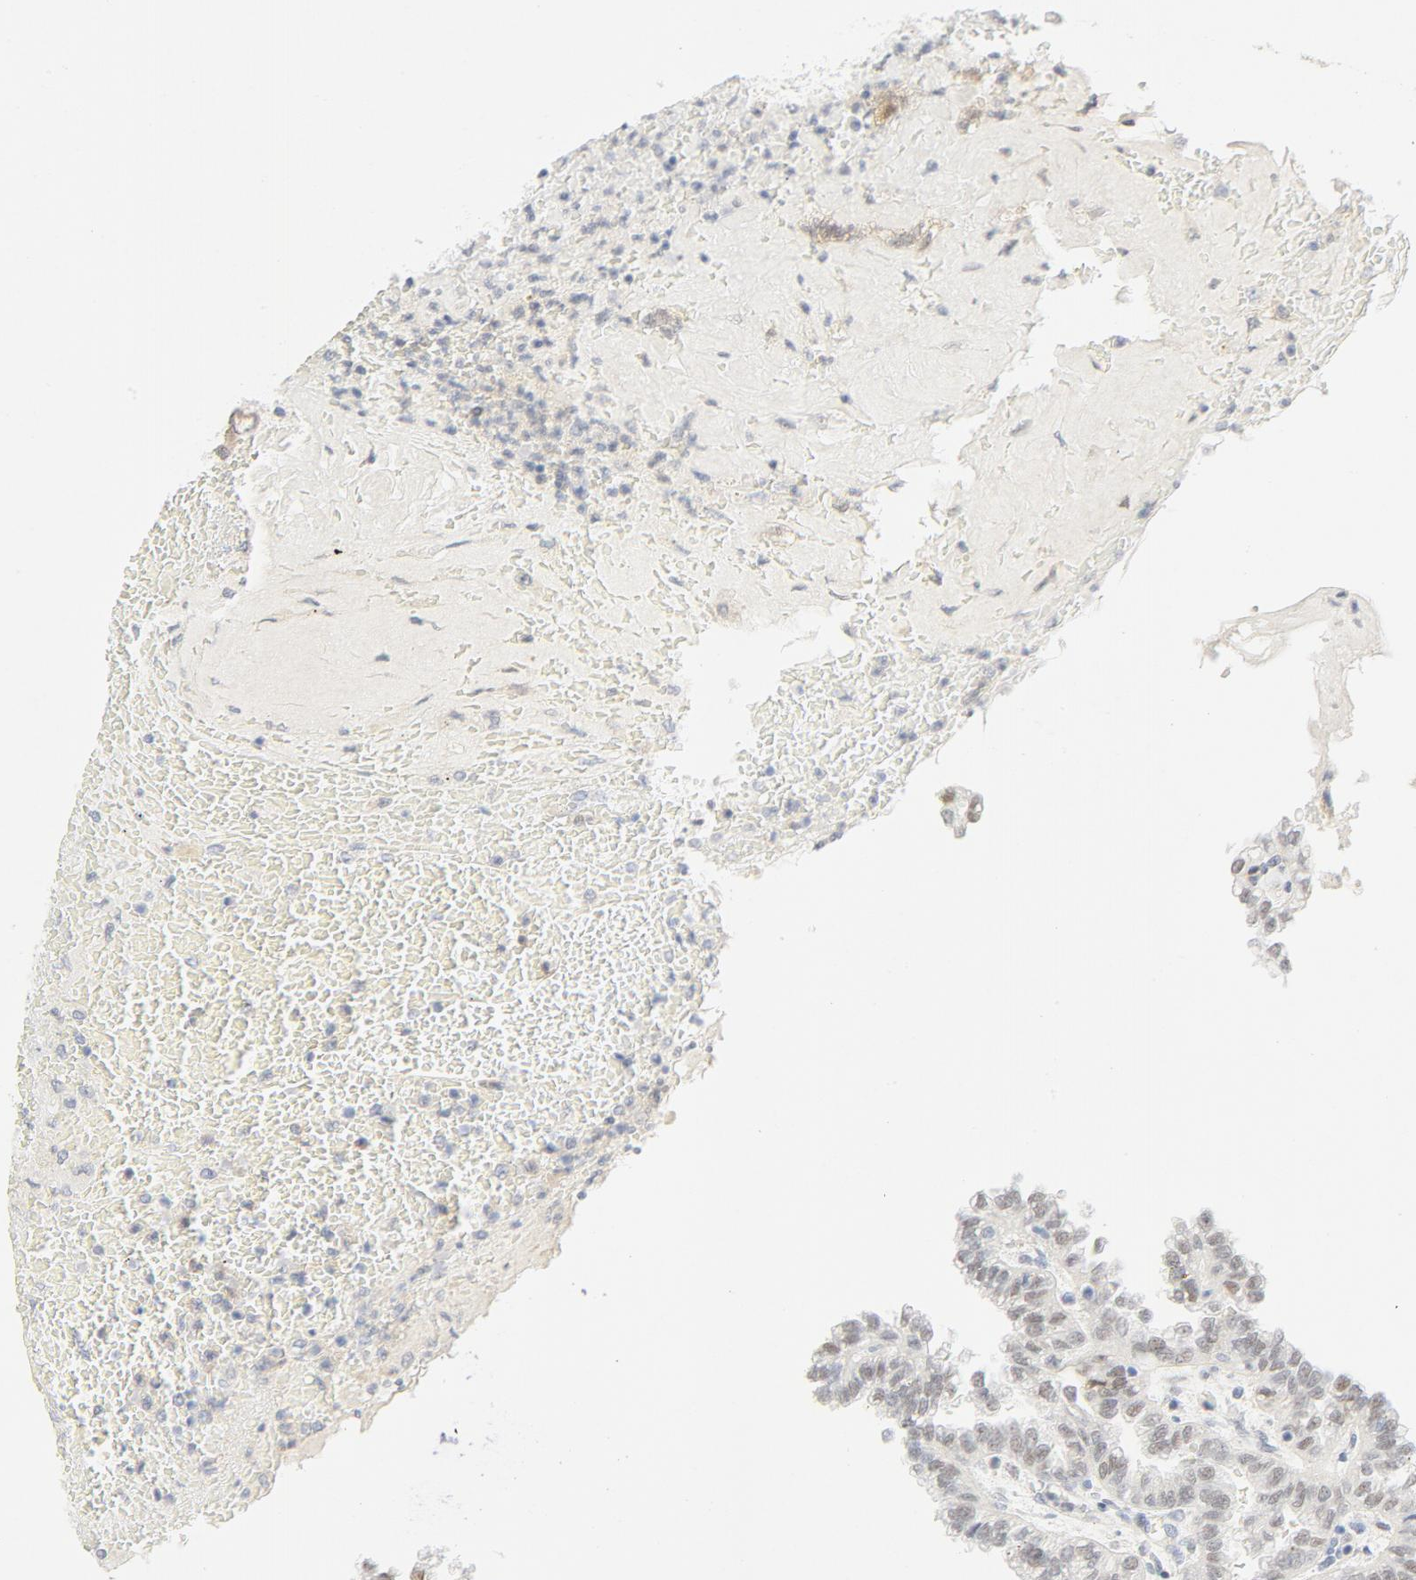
{"staining": {"intensity": "moderate", "quantity": ">75%", "location": "cytoplasmic/membranous"}, "tissue": "renal cancer", "cell_type": "Tumor cells", "image_type": "cancer", "snomed": [{"axis": "morphology", "description": "Inflammation, NOS"}, {"axis": "morphology", "description": "Adenocarcinoma, NOS"}, {"axis": "topography", "description": "Kidney"}], "caption": "Tumor cells display moderate cytoplasmic/membranous staining in approximately >75% of cells in adenocarcinoma (renal).", "gene": "PGM1", "patient": {"sex": "male", "age": 68}}